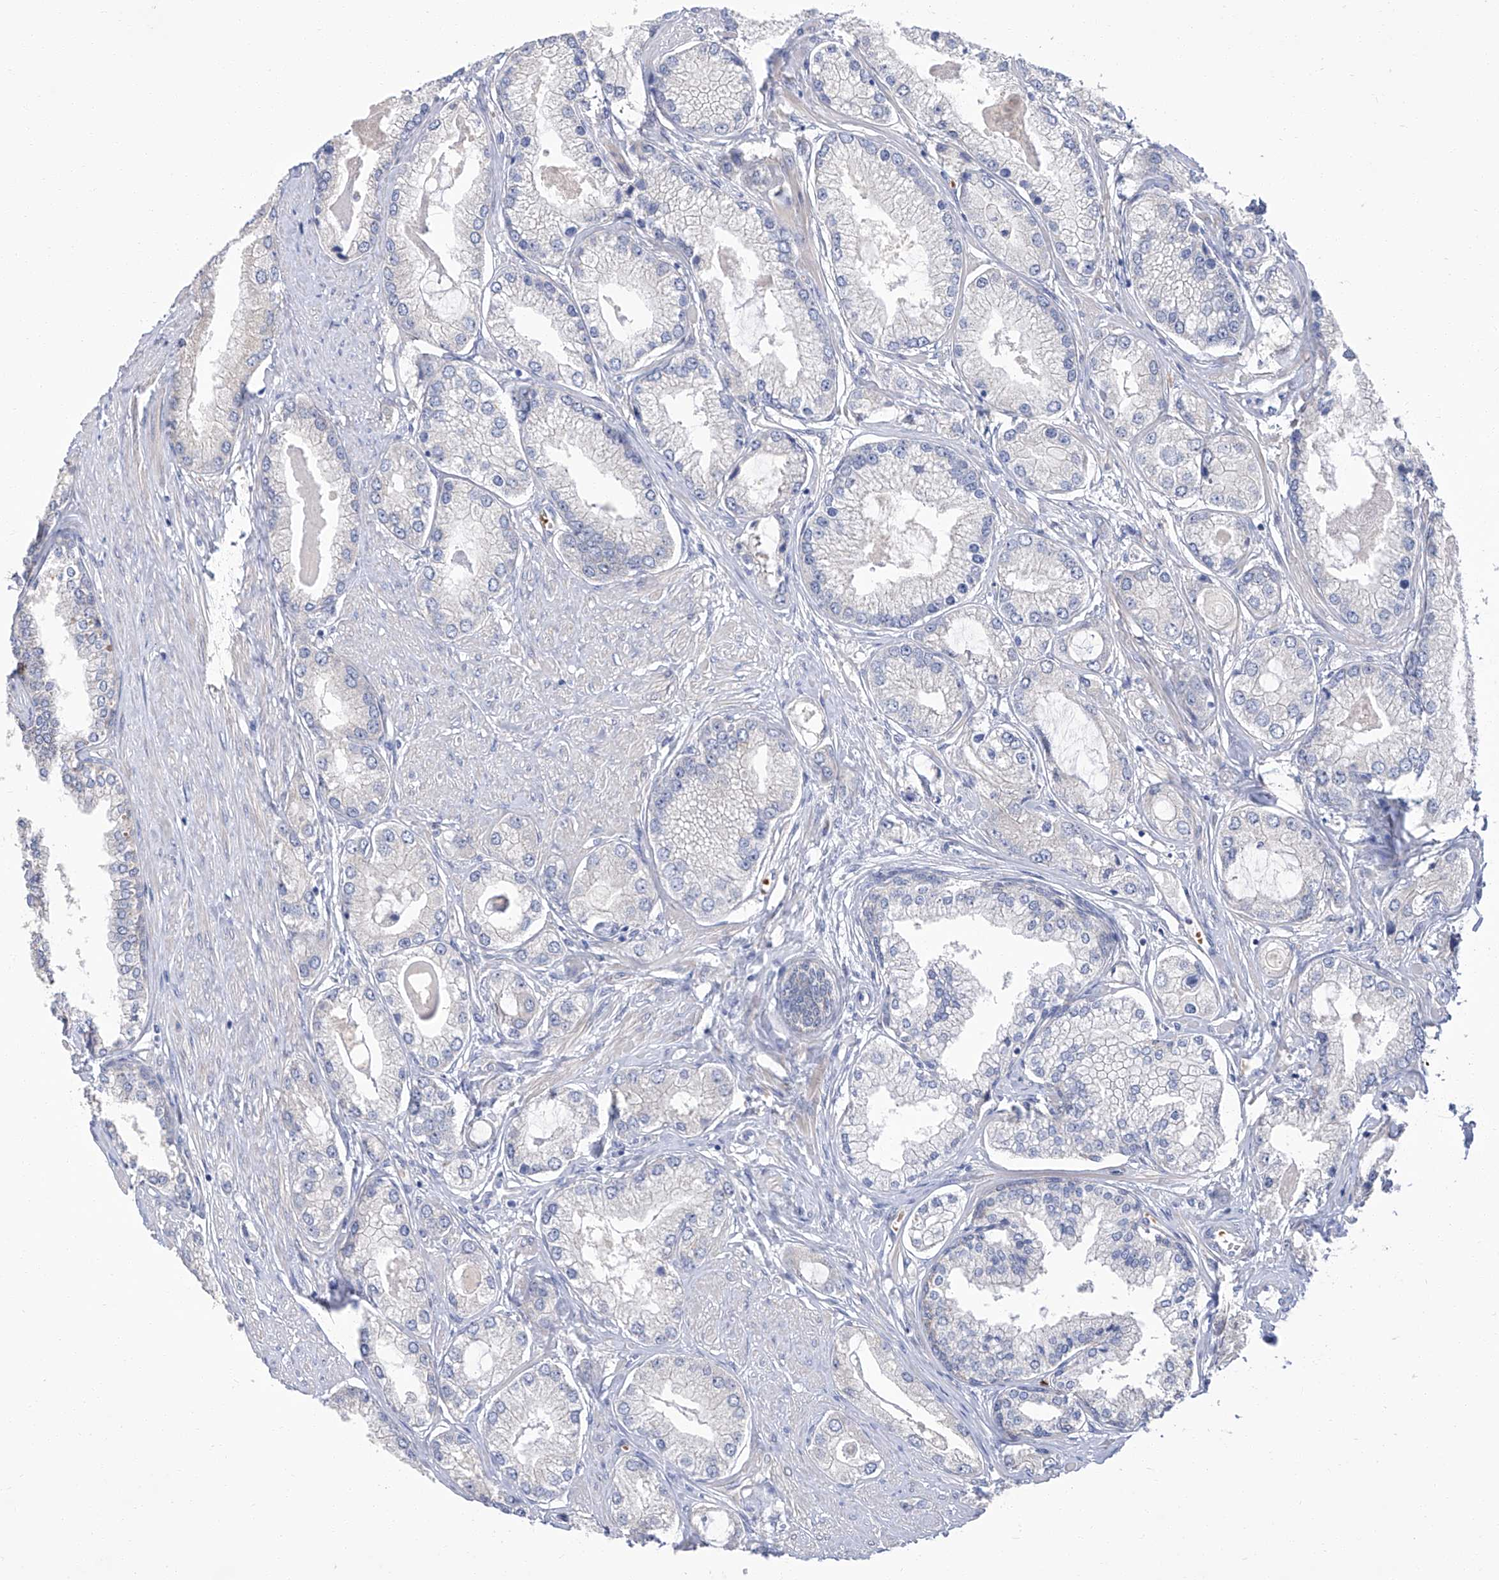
{"staining": {"intensity": "negative", "quantity": "none", "location": "none"}, "tissue": "prostate cancer", "cell_type": "Tumor cells", "image_type": "cancer", "snomed": [{"axis": "morphology", "description": "Adenocarcinoma, Low grade"}, {"axis": "topography", "description": "Prostate"}], "caption": "Micrograph shows no protein expression in tumor cells of prostate cancer tissue.", "gene": "PARD3", "patient": {"sex": "male", "age": 62}}